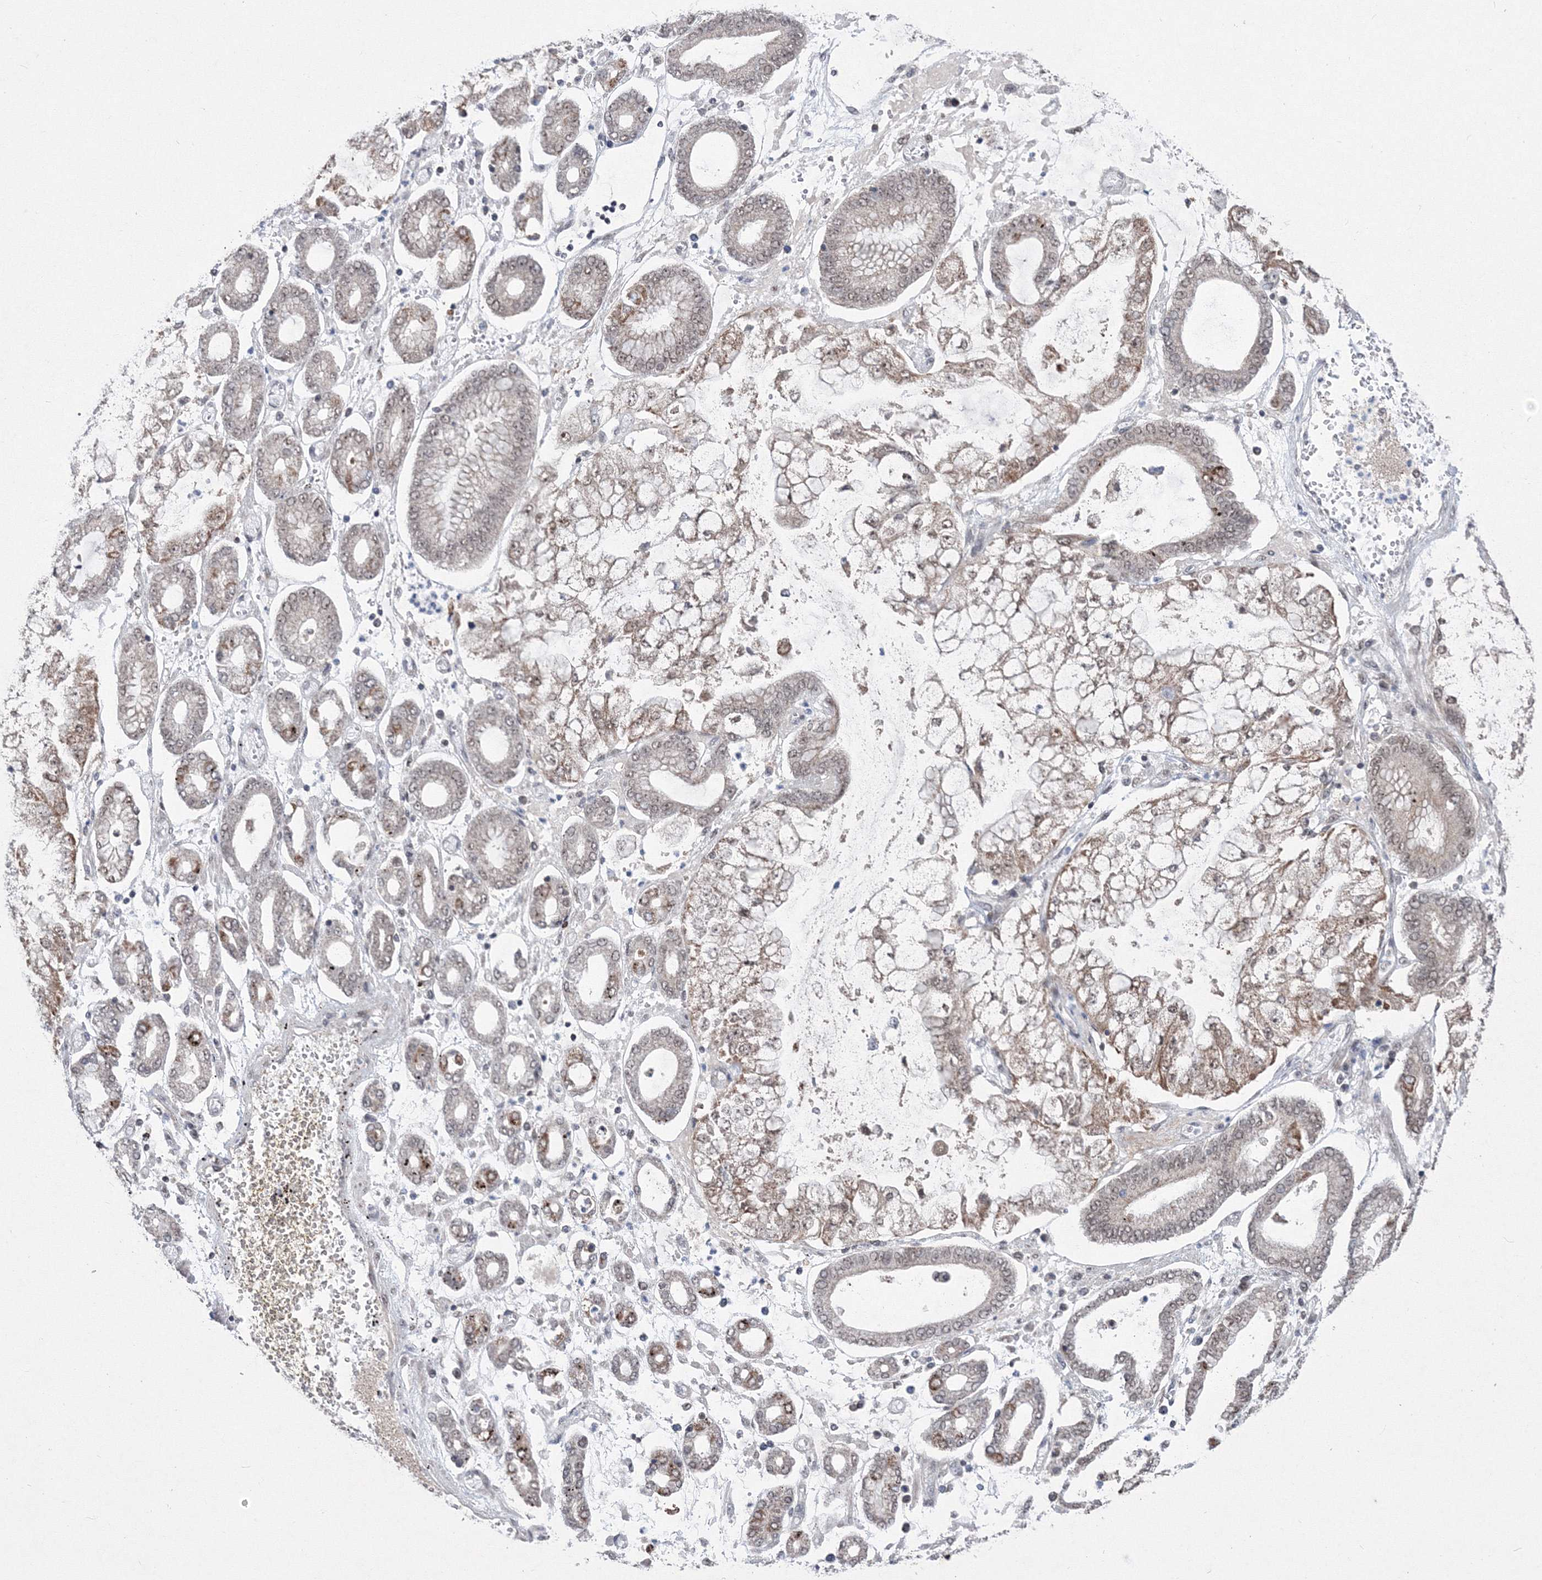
{"staining": {"intensity": "weak", "quantity": "25%-75%", "location": "cytoplasmic/membranous,nuclear"}, "tissue": "stomach cancer", "cell_type": "Tumor cells", "image_type": "cancer", "snomed": [{"axis": "morphology", "description": "Adenocarcinoma, NOS"}, {"axis": "topography", "description": "Stomach"}], "caption": "Weak cytoplasmic/membranous and nuclear protein staining is seen in approximately 25%-75% of tumor cells in stomach cancer (adenocarcinoma). The staining was performed using DAB to visualize the protein expression in brown, while the nuclei were stained in blue with hematoxylin (Magnification: 20x).", "gene": "GRSF1", "patient": {"sex": "male", "age": 76}}